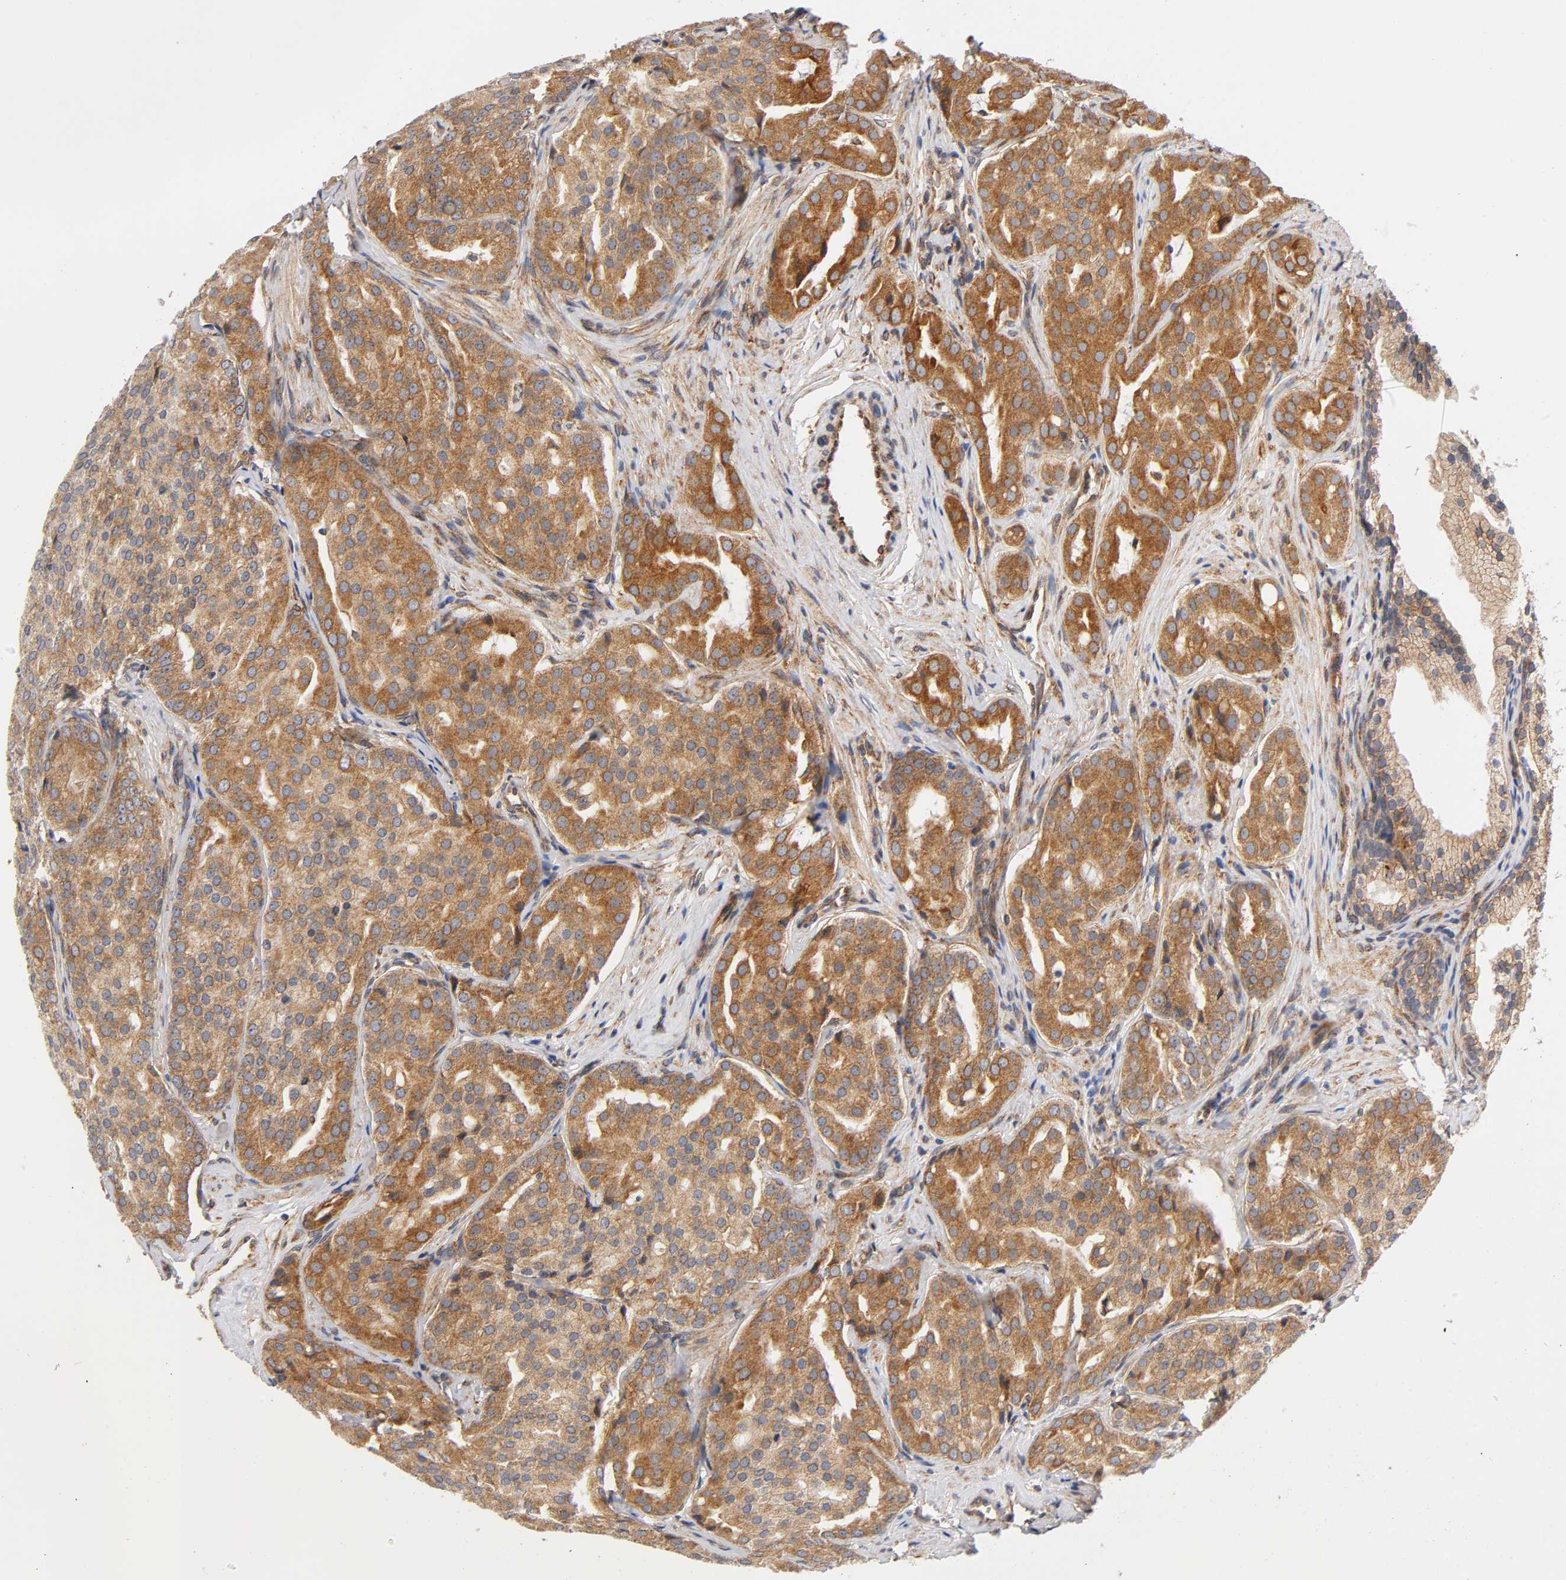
{"staining": {"intensity": "strong", "quantity": ">75%", "location": "cytoplasmic/membranous"}, "tissue": "prostate cancer", "cell_type": "Tumor cells", "image_type": "cancer", "snomed": [{"axis": "morphology", "description": "Adenocarcinoma, High grade"}, {"axis": "topography", "description": "Prostate"}], "caption": "A high amount of strong cytoplasmic/membranous positivity is seen in about >75% of tumor cells in prostate cancer (adenocarcinoma (high-grade)) tissue.", "gene": "POR", "patient": {"sex": "male", "age": 64}}